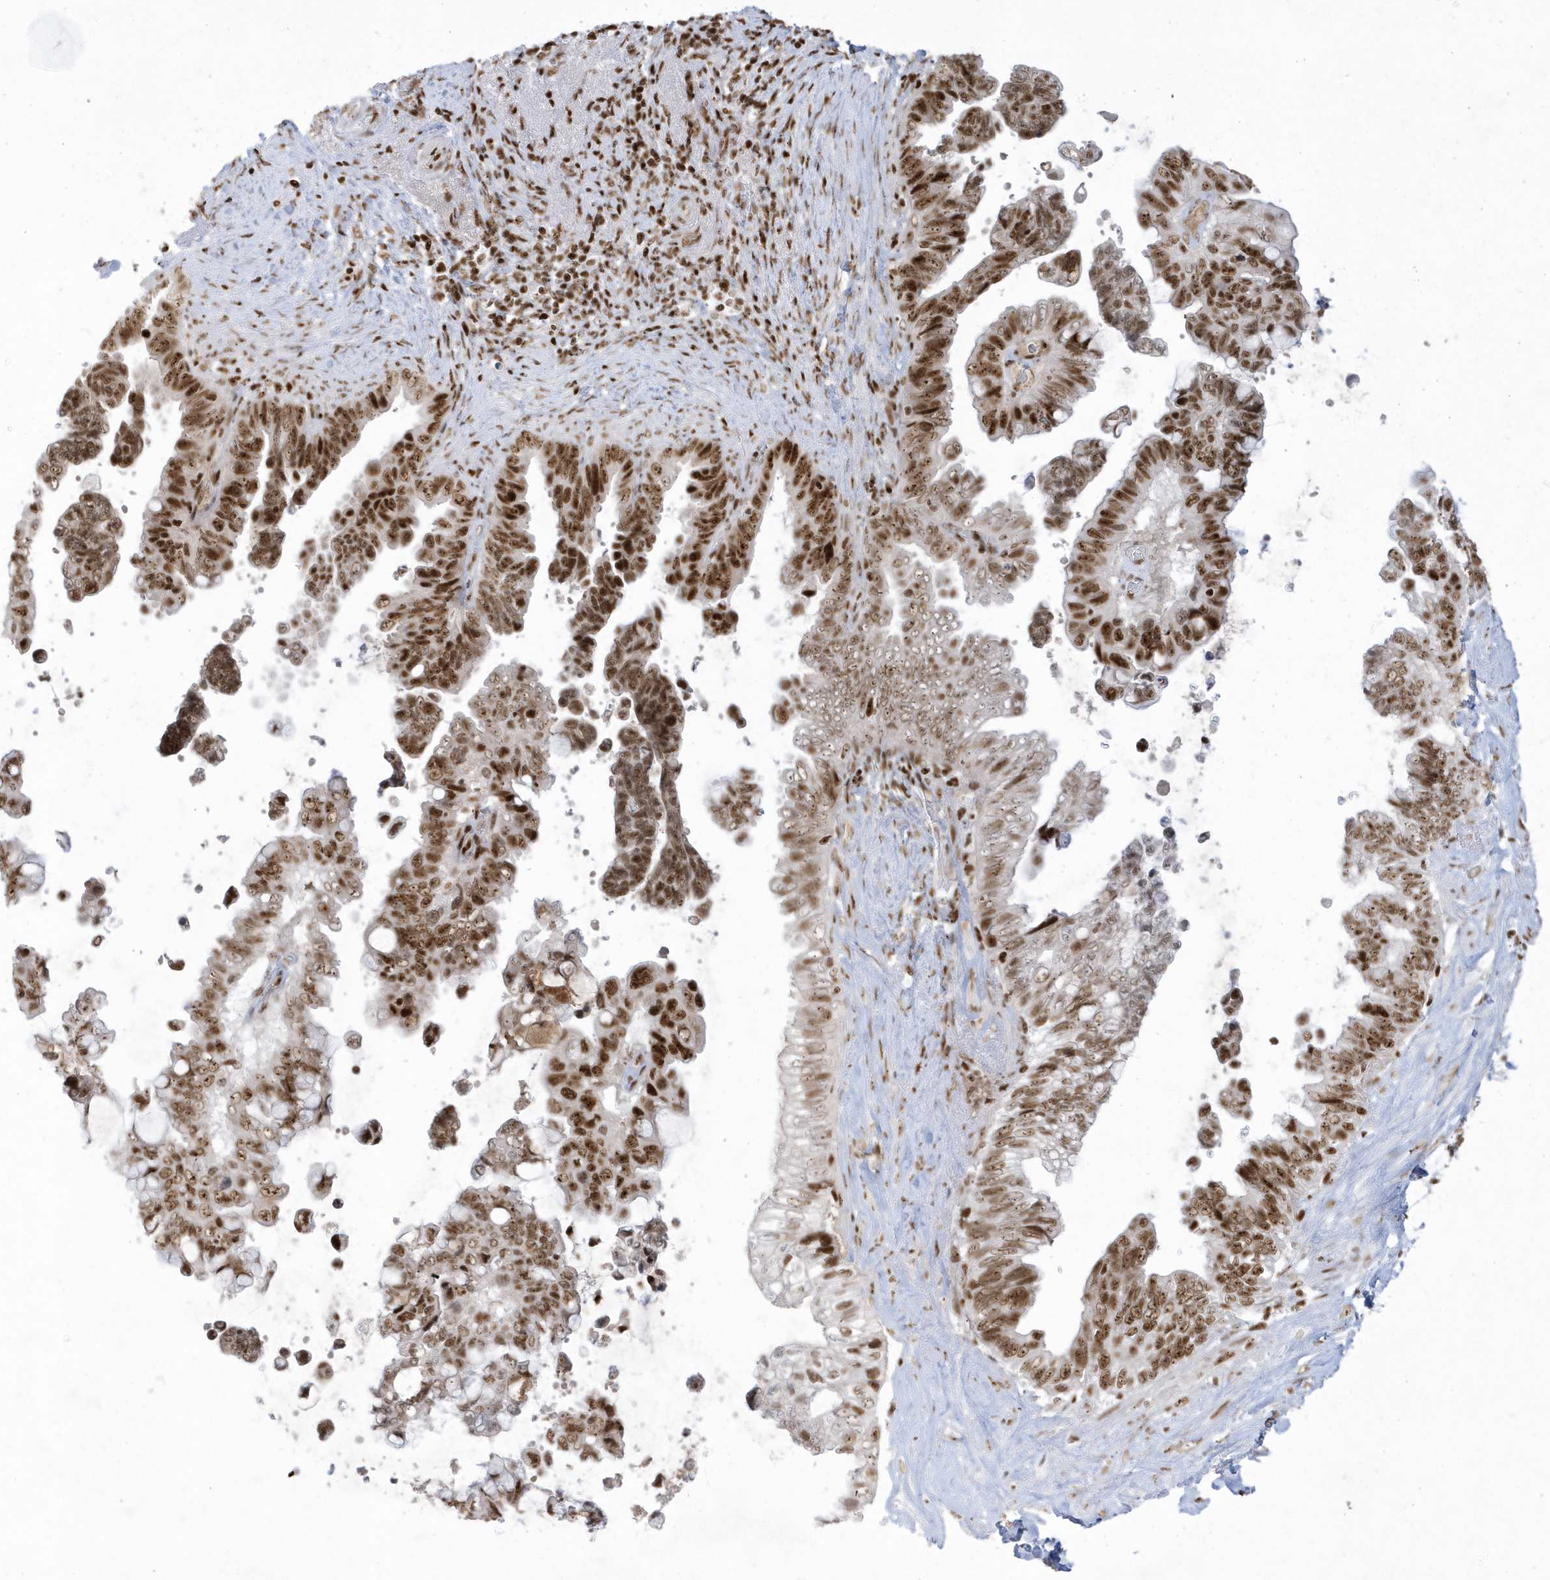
{"staining": {"intensity": "moderate", "quantity": ">75%", "location": "nuclear"}, "tissue": "pancreatic cancer", "cell_type": "Tumor cells", "image_type": "cancer", "snomed": [{"axis": "morphology", "description": "Adenocarcinoma, NOS"}, {"axis": "topography", "description": "Pancreas"}], "caption": "Adenocarcinoma (pancreatic) stained with DAB (3,3'-diaminobenzidine) immunohistochemistry exhibits medium levels of moderate nuclear positivity in about >75% of tumor cells.", "gene": "PPIL2", "patient": {"sex": "female", "age": 72}}